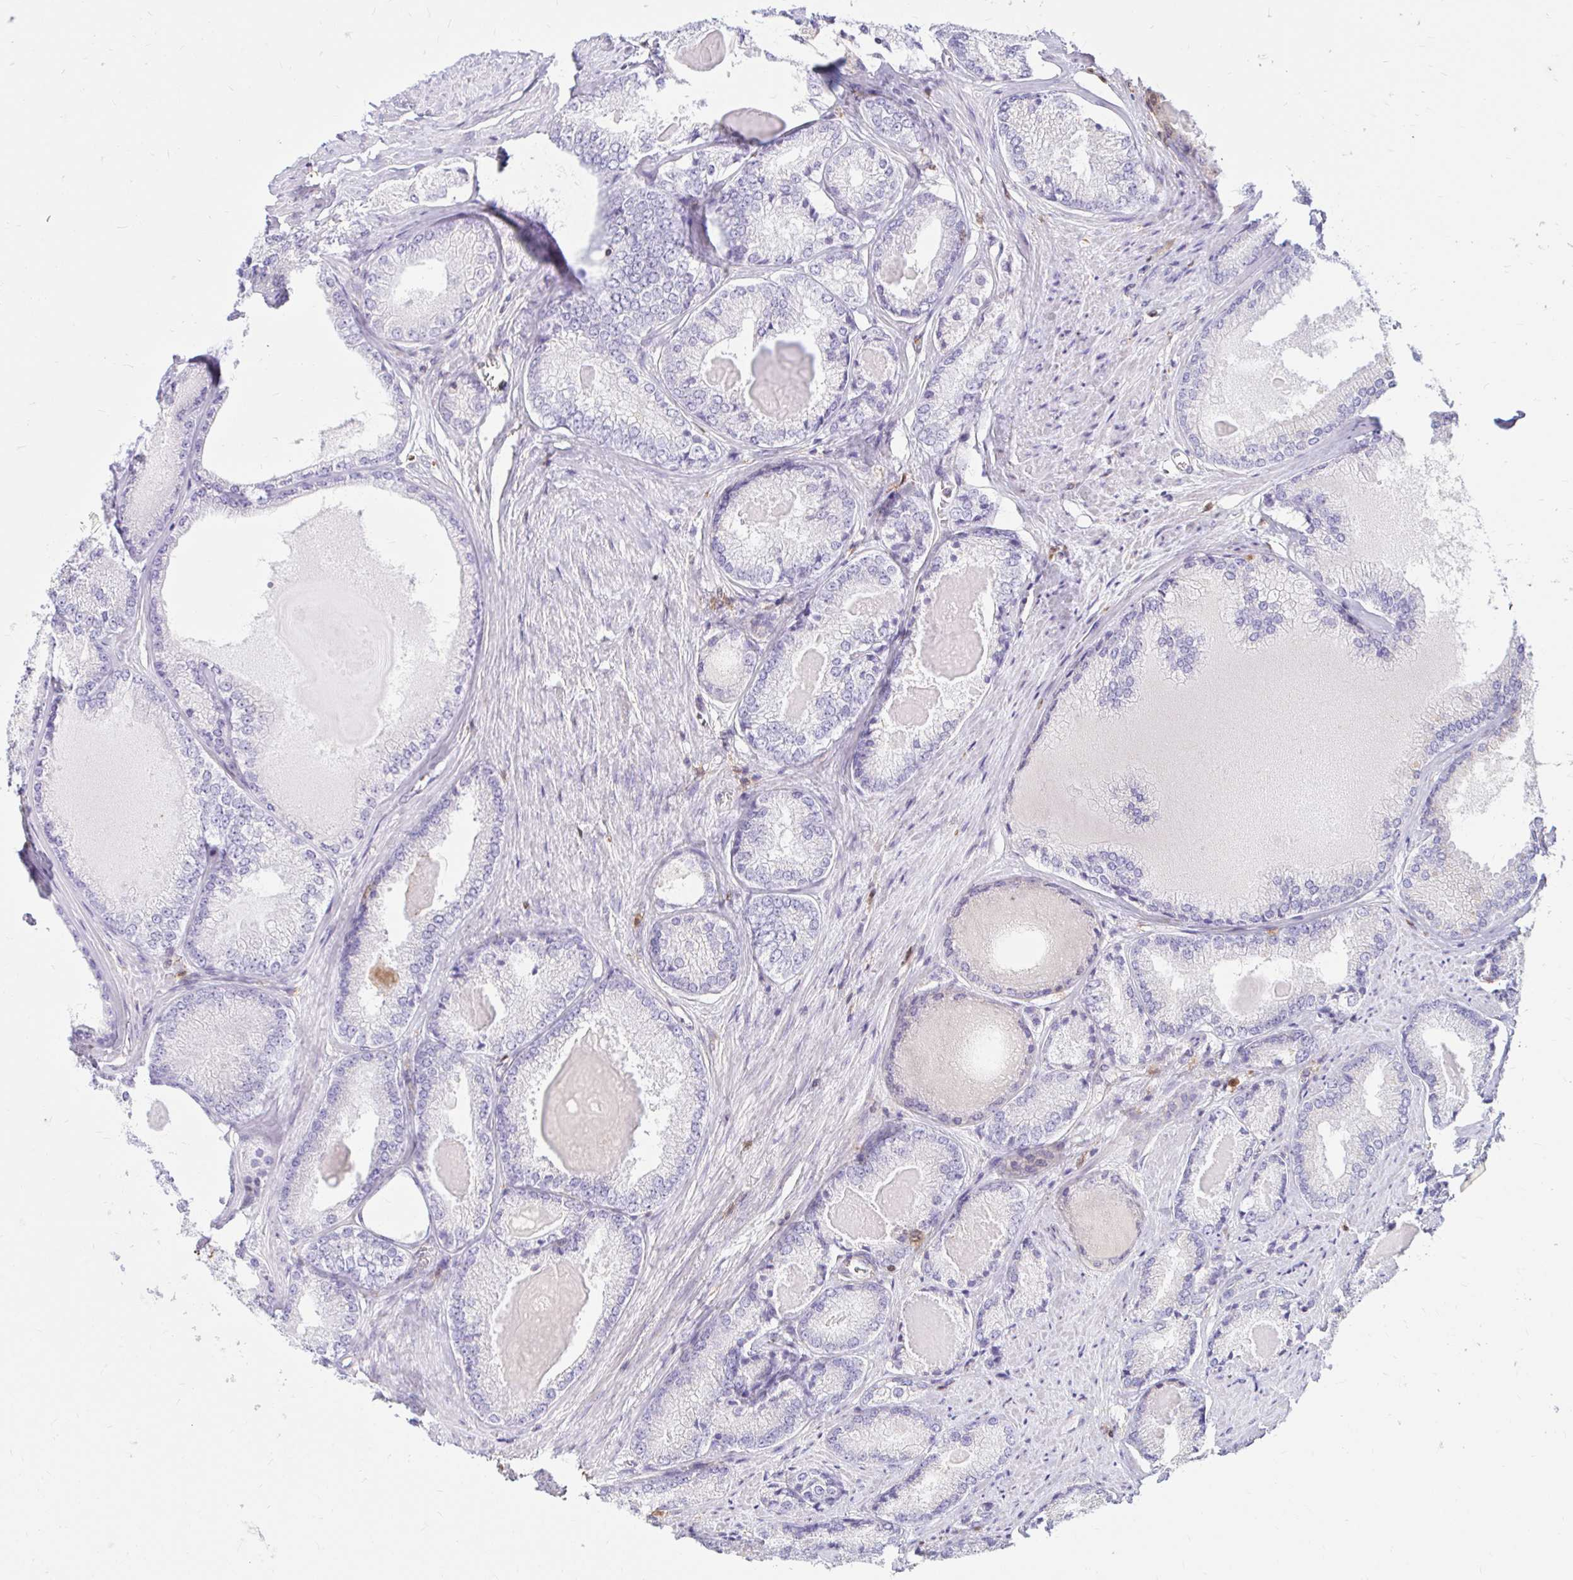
{"staining": {"intensity": "negative", "quantity": "none", "location": "none"}, "tissue": "prostate cancer", "cell_type": "Tumor cells", "image_type": "cancer", "snomed": [{"axis": "morphology", "description": "Adenocarcinoma, NOS"}, {"axis": "morphology", "description": "Adenocarcinoma, Low grade"}, {"axis": "topography", "description": "Prostate"}], "caption": "Tumor cells are negative for brown protein staining in prostate cancer. Brightfield microscopy of immunohistochemistry (IHC) stained with DAB (brown) and hematoxylin (blue), captured at high magnification.", "gene": "PYCARD", "patient": {"sex": "male", "age": 68}}